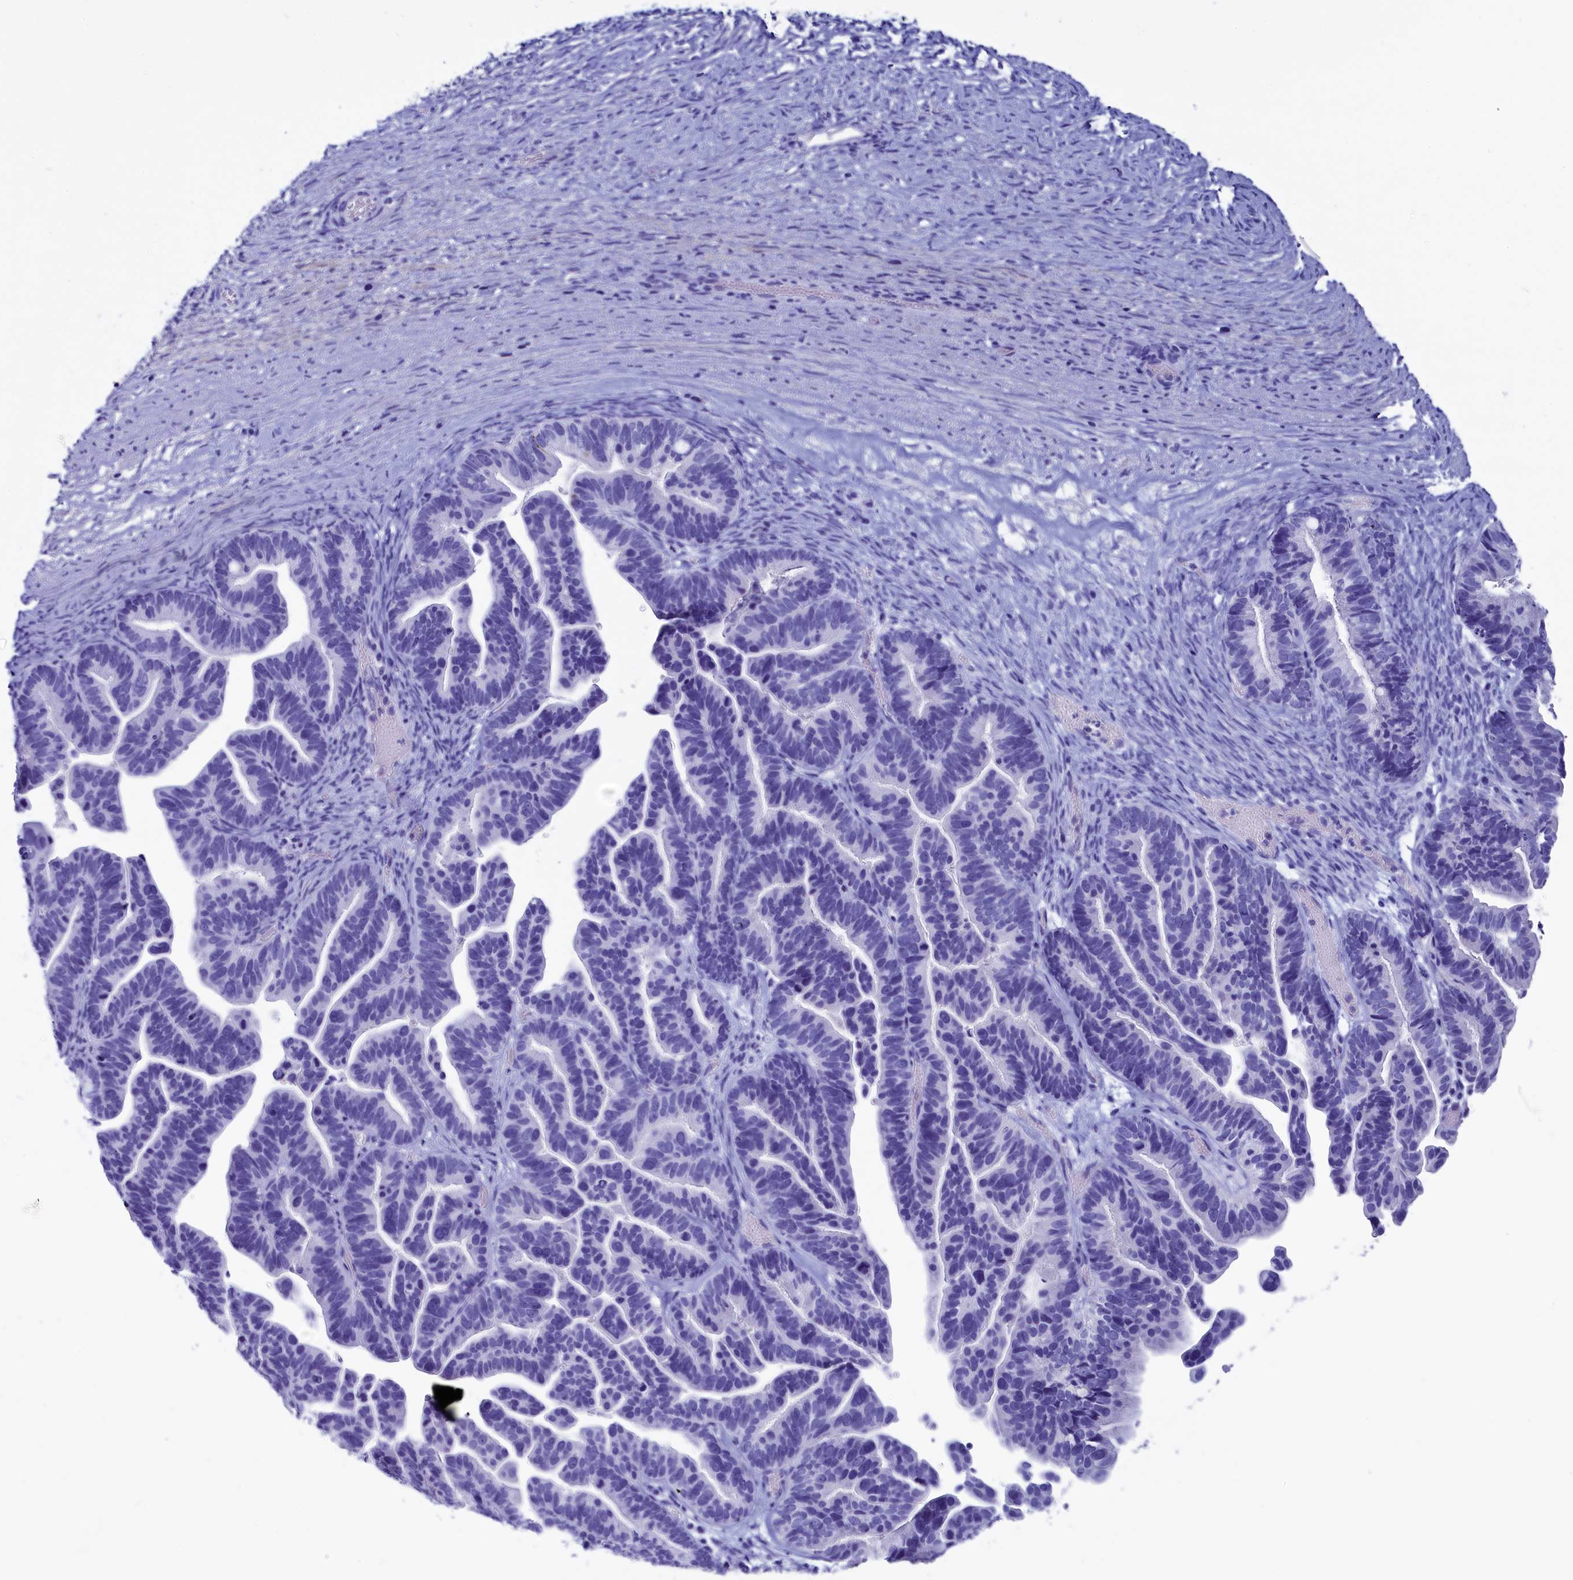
{"staining": {"intensity": "negative", "quantity": "none", "location": "none"}, "tissue": "ovarian cancer", "cell_type": "Tumor cells", "image_type": "cancer", "snomed": [{"axis": "morphology", "description": "Cystadenocarcinoma, serous, NOS"}, {"axis": "topography", "description": "Ovary"}], "caption": "This is an IHC image of ovarian cancer. There is no staining in tumor cells.", "gene": "ANKRD29", "patient": {"sex": "female", "age": 56}}